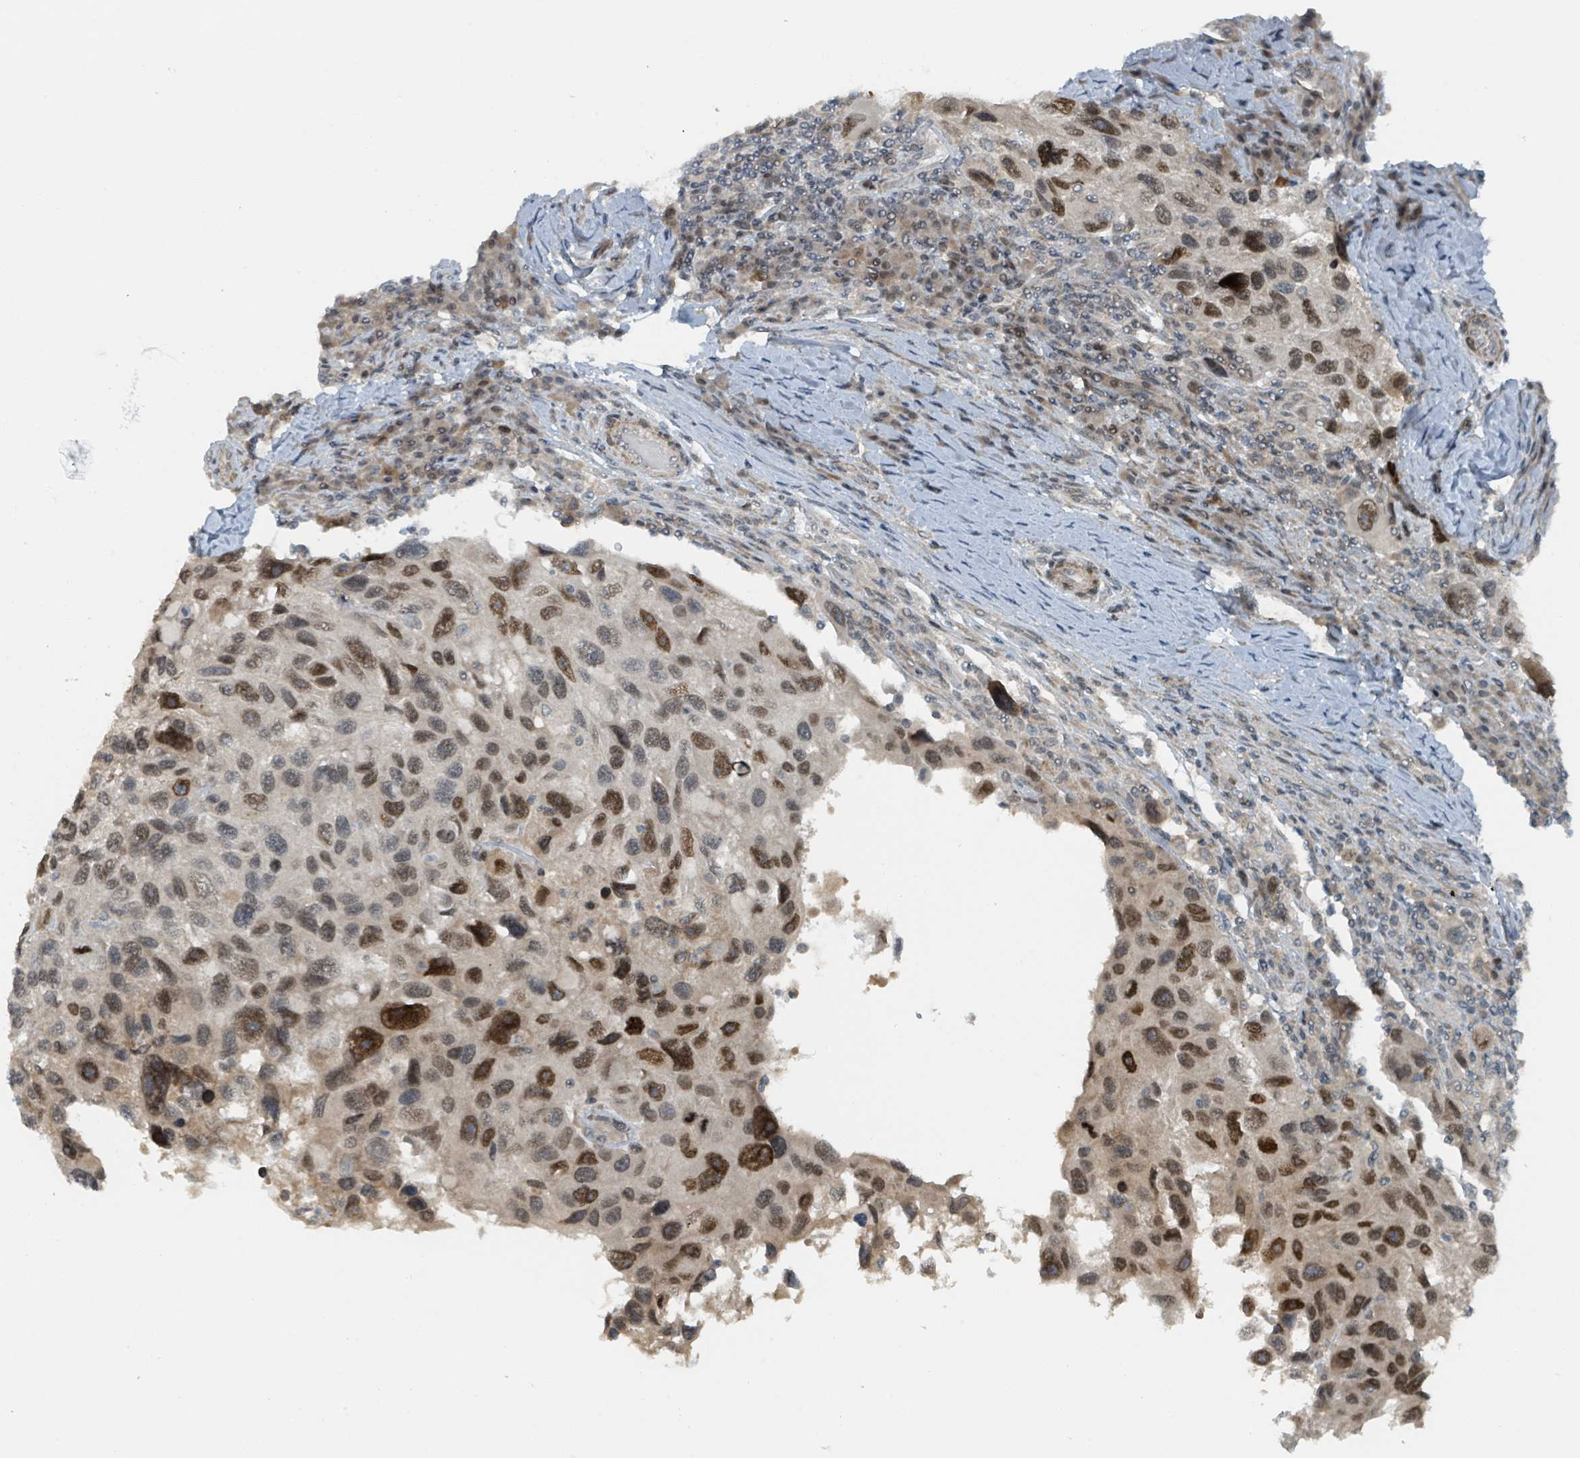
{"staining": {"intensity": "strong", "quantity": "25%-75%", "location": "nuclear"}, "tissue": "melanoma", "cell_type": "Tumor cells", "image_type": "cancer", "snomed": [{"axis": "morphology", "description": "Malignant melanoma, NOS"}, {"axis": "topography", "description": "Skin"}], "caption": "Immunohistochemical staining of melanoma demonstrates high levels of strong nuclear protein expression in approximately 25%-75% of tumor cells. Nuclei are stained in blue.", "gene": "PHIP", "patient": {"sex": "male", "age": 53}}